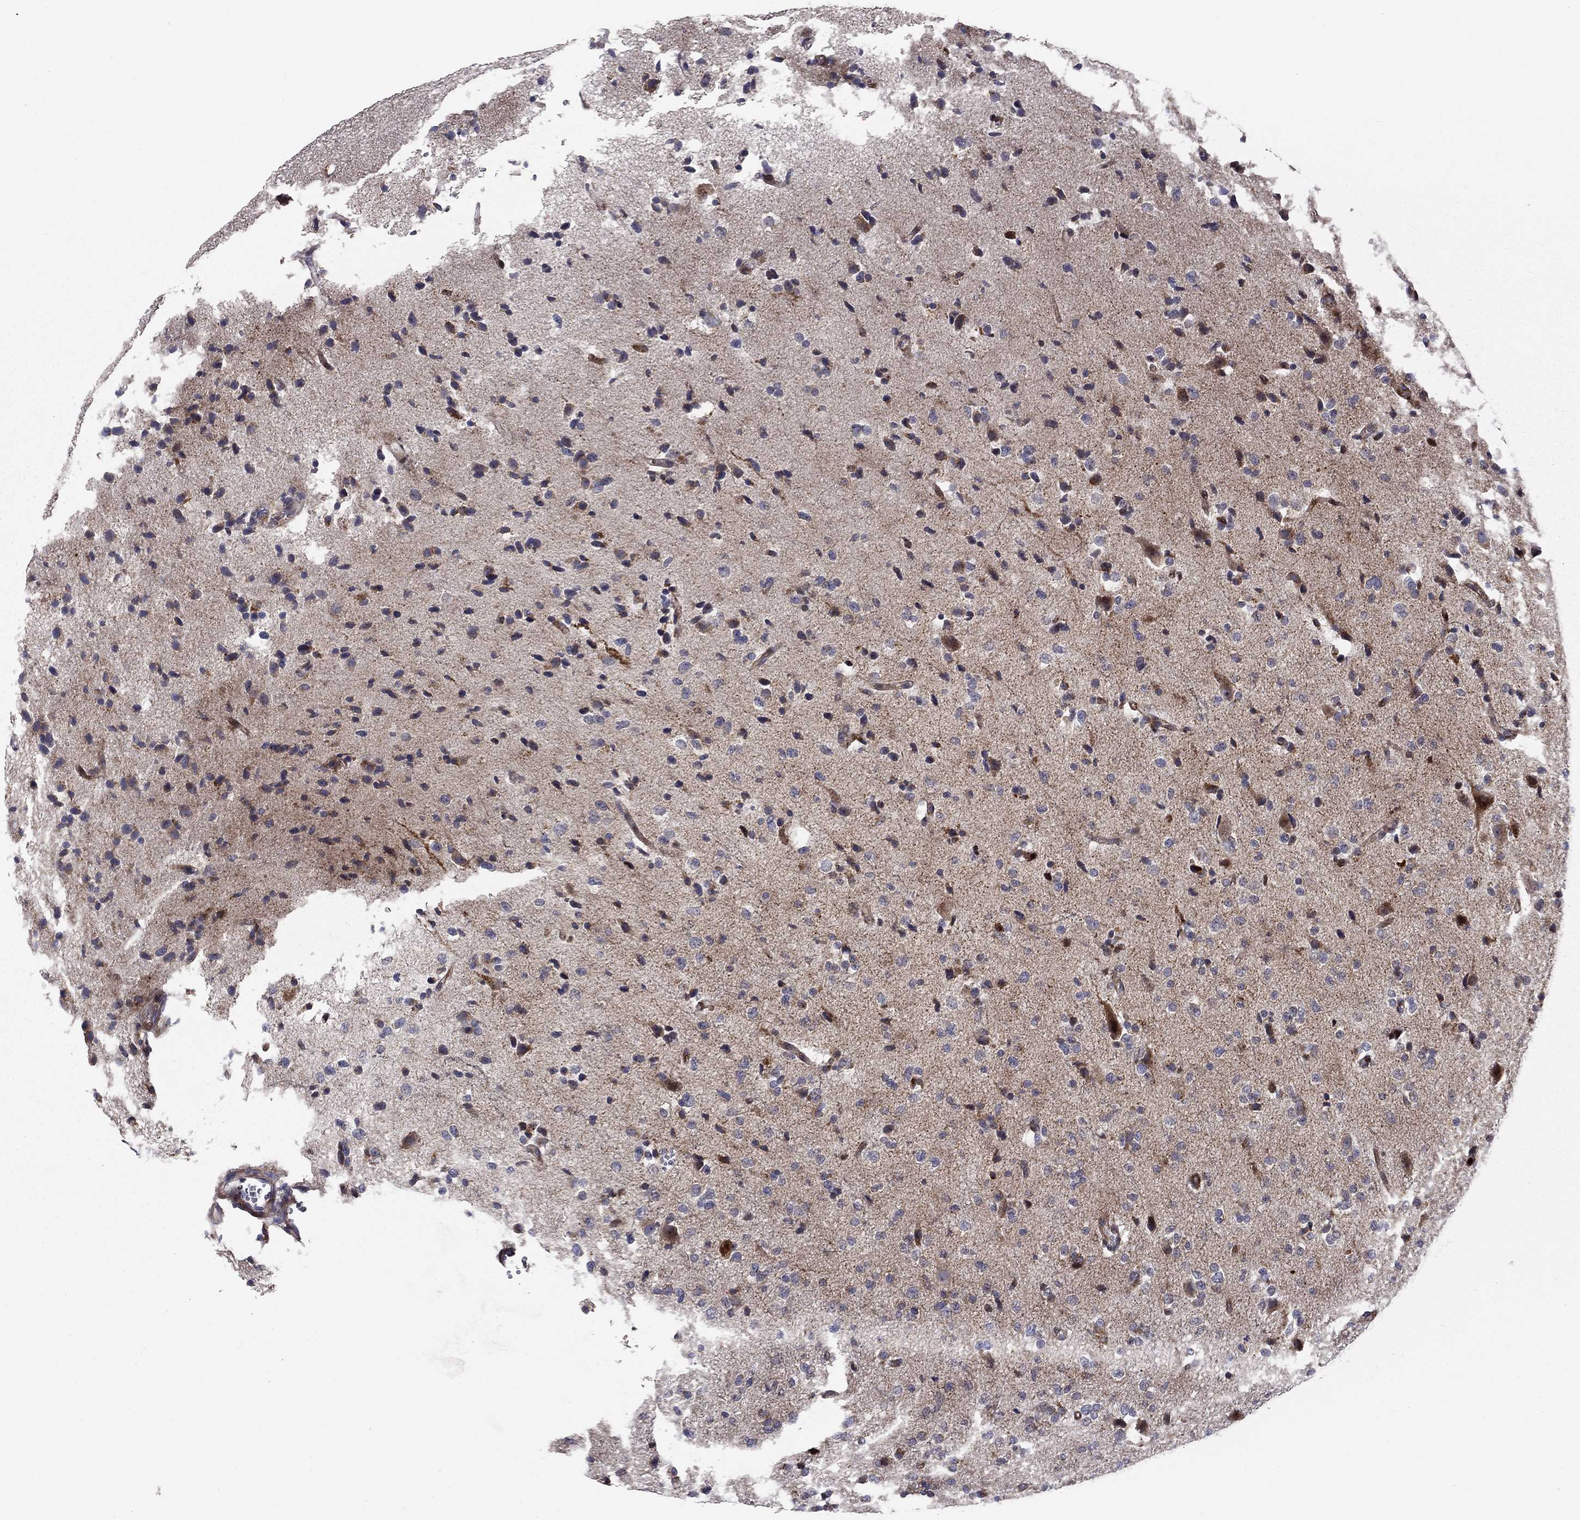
{"staining": {"intensity": "moderate", "quantity": "<25%", "location": "cytoplasmic/membranous"}, "tissue": "glioma", "cell_type": "Tumor cells", "image_type": "cancer", "snomed": [{"axis": "morphology", "description": "Glioma, malignant, Low grade"}, {"axis": "topography", "description": "Brain"}], "caption": "Immunohistochemistry (DAB) staining of human glioma exhibits moderate cytoplasmic/membranous protein positivity in approximately <25% of tumor cells. (IHC, brightfield microscopy, high magnification).", "gene": "MIOS", "patient": {"sex": "male", "age": 41}}